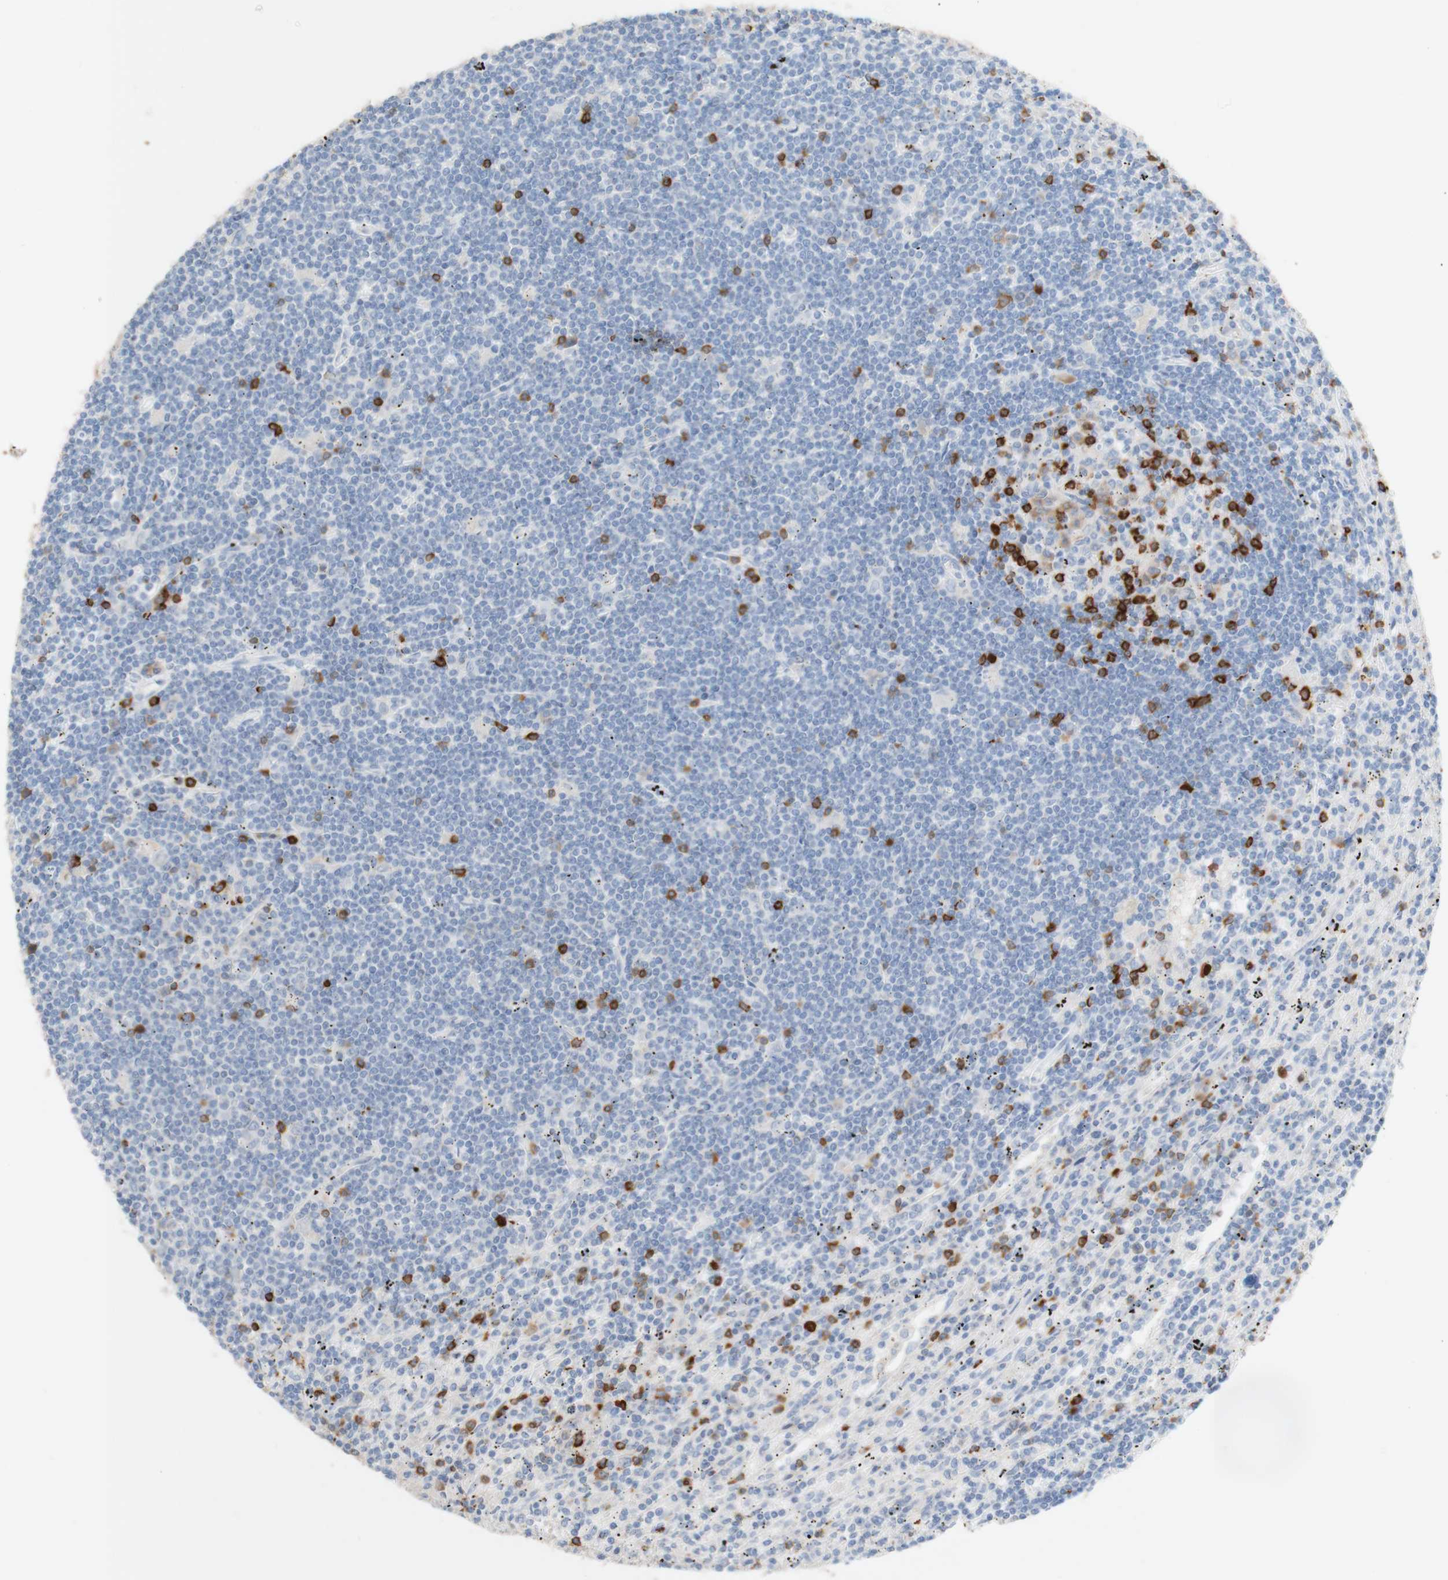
{"staining": {"intensity": "negative", "quantity": "none", "location": "none"}, "tissue": "lymphoma", "cell_type": "Tumor cells", "image_type": "cancer", "snomed": [{"axis": "morphology", "description": "Malignant lymphoma, non-Hodgkin's type, Low grade"}, {"axis": "topography", "description": "Spleen"}], "caption": "High magnification brightfield microscopy of lymphoma stained with DAB (brown) and counterstained with hematoxylin (blue): tumor cells show no significant positivity. The staining was performed using DAB (3,3'-diaminobenzidine) to visualize the protein expression in brown, while the nuclei were stained in blue with hematoxylin (Magnification: 20x).", "gene": "PACSIN1", "patient": {"sex": "male", "age": 76}}